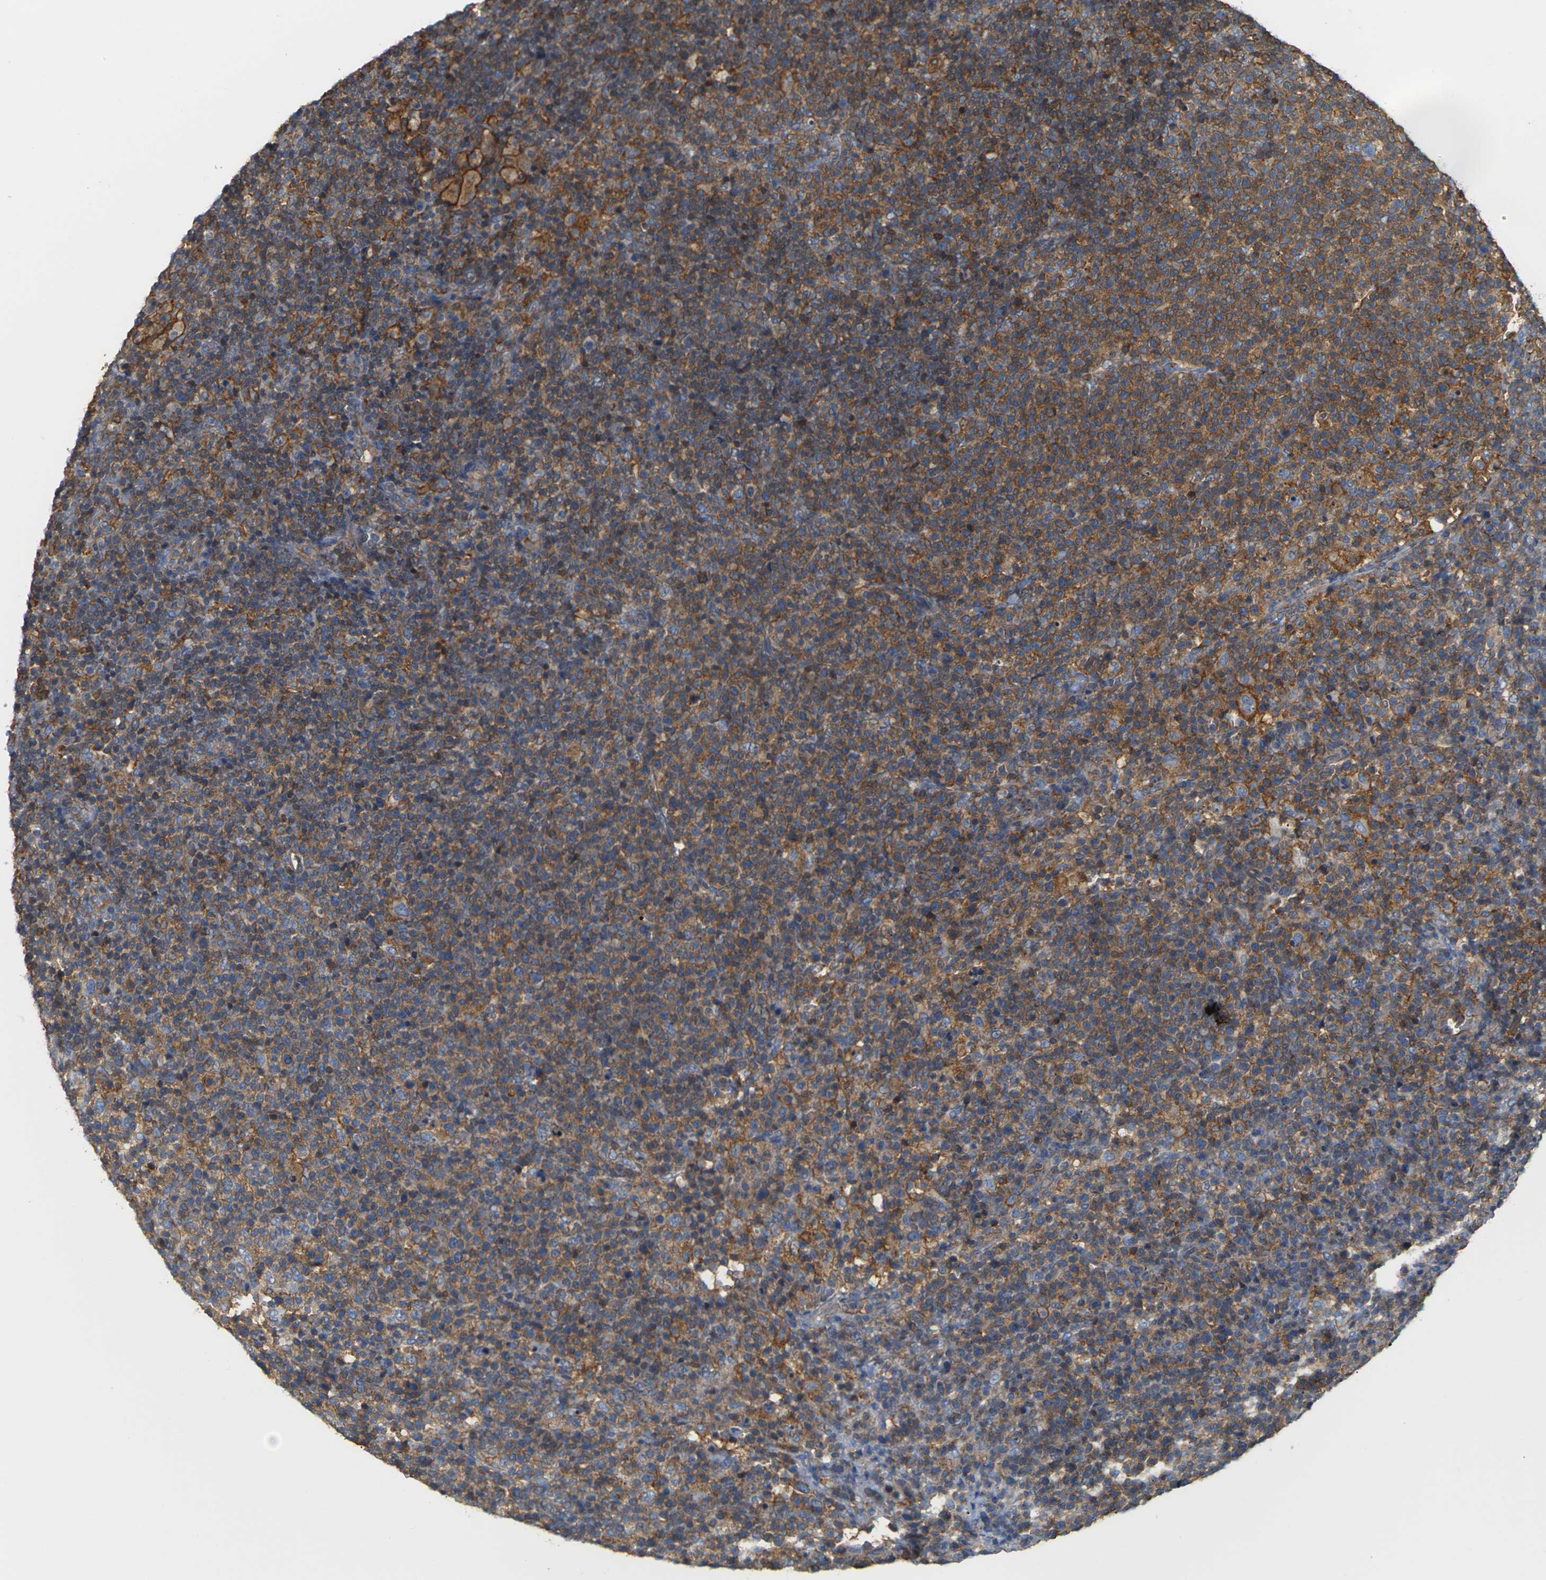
{"staining": {"intensity": "moderate", "quantity": ">75%", "location": "cytoplasmic/membranous"}, "tissue": "lymphoma", "cell_type": "Tumor cells", "image_type": "cancer", "snomed": [{"axis": "morphology", "description": "Malignant lymphoma, non-Hodgkin's type, High grade"}, {"axis": "topography", "description": "Lymph node"}], "caption": "This is a histology image of IHC staining of lymphoma, which shows moderate expression in the cytoplasmic/membranous of tumor cells.", "gene": "IQGAP1", "patient": {"sex": "male", "age": 61}}